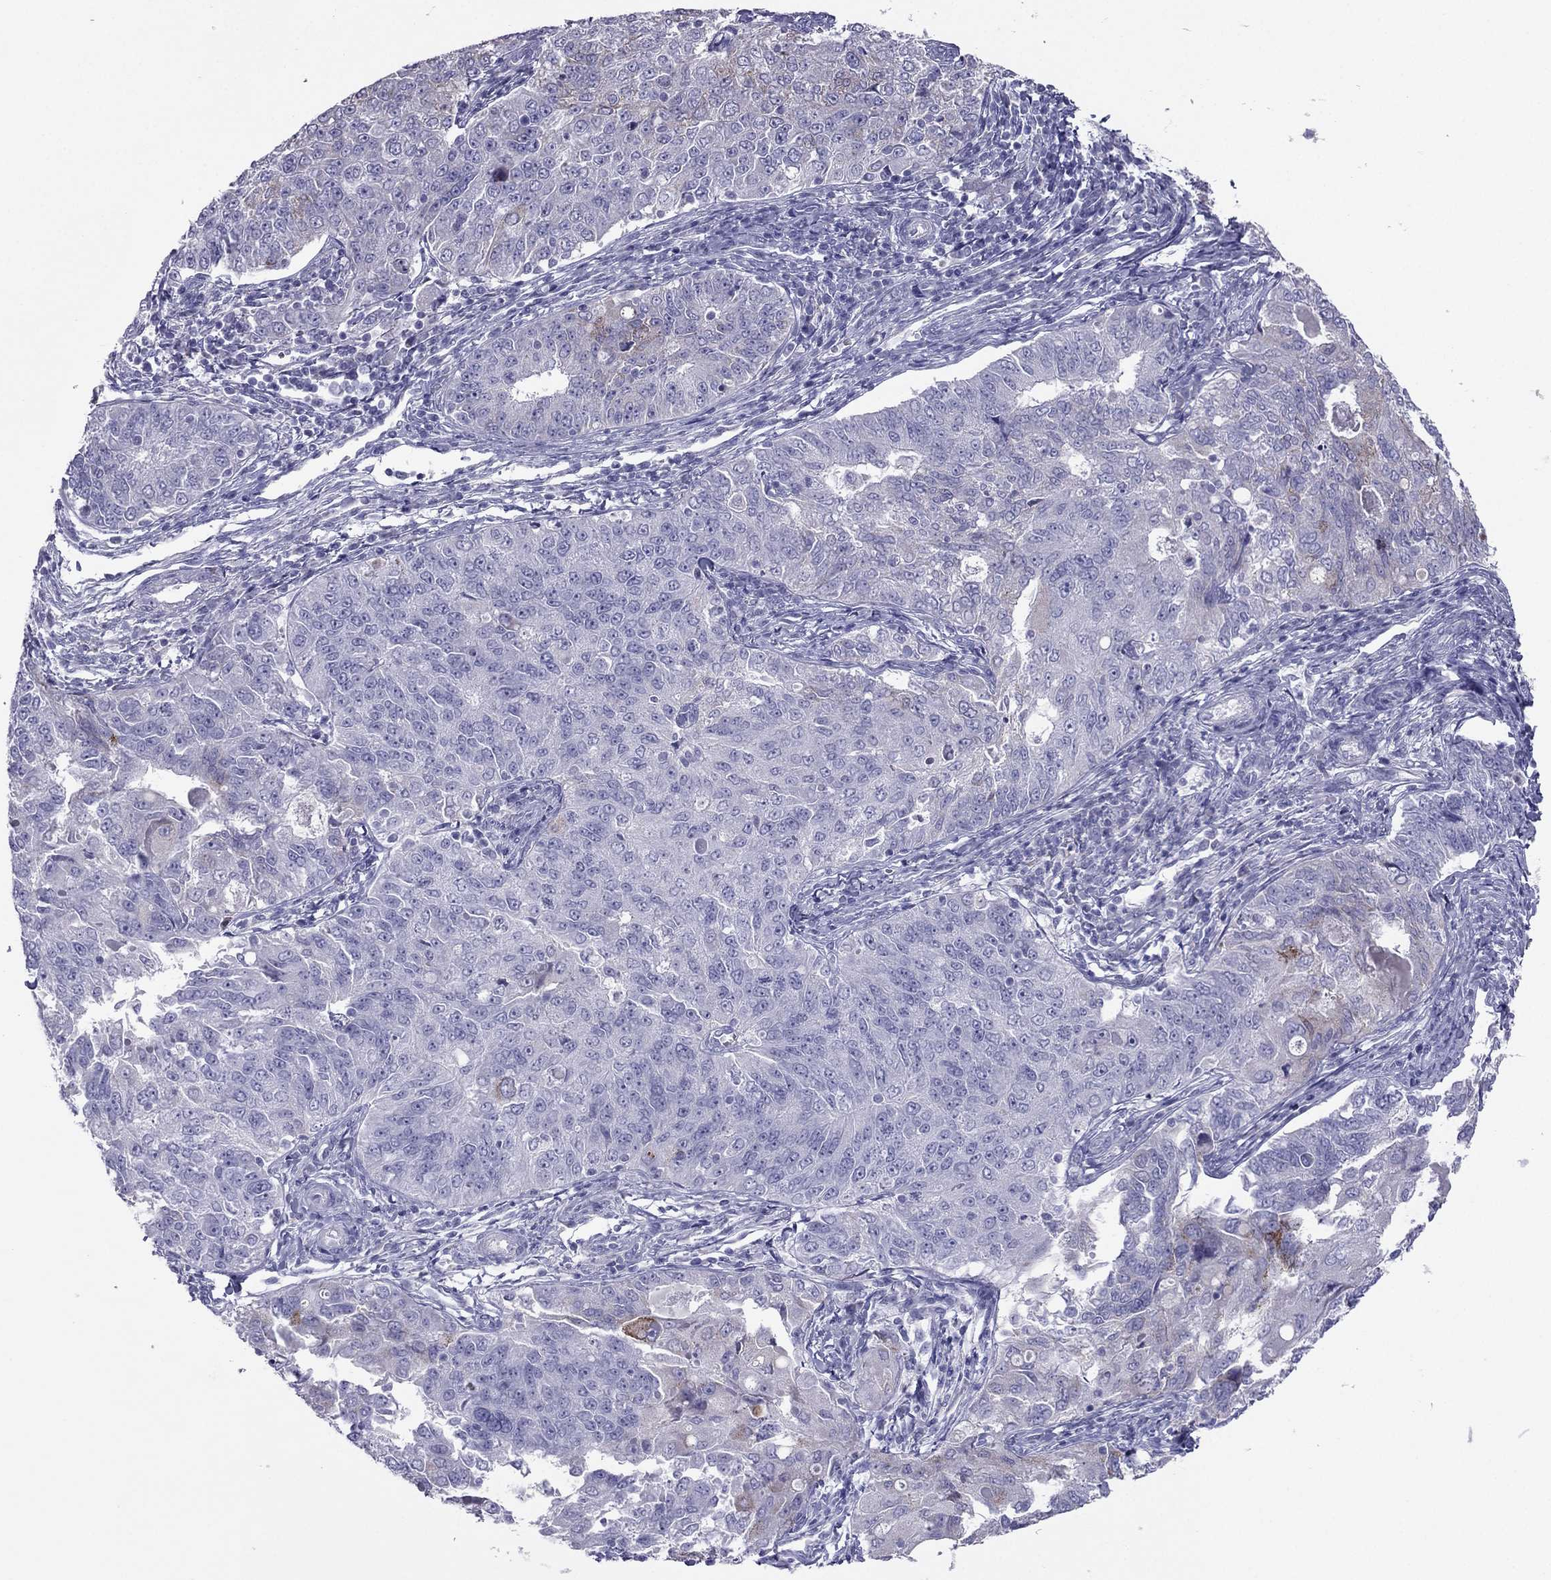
{"staining": {"intensity": "negative", "quantity": "none", "location": "none"}, "tissue": "endometrial cancer", "cell_type": "Tumor cells", "image_type": "cancer", "snomed": [{"axis": "morphology", "description": "Adenocarcinoma, NOS"}, {"axis": "topography", "description": "Endometrium"}], "caption": "A photomicrograph of human adenocarcinoma (endometrial) is negative for staining in tumor cells. (Immunohistochemistry, brightfield microscopy, high magnification).", "gene": "MAEL", "patient": {"sex": "female", "age": 43}}